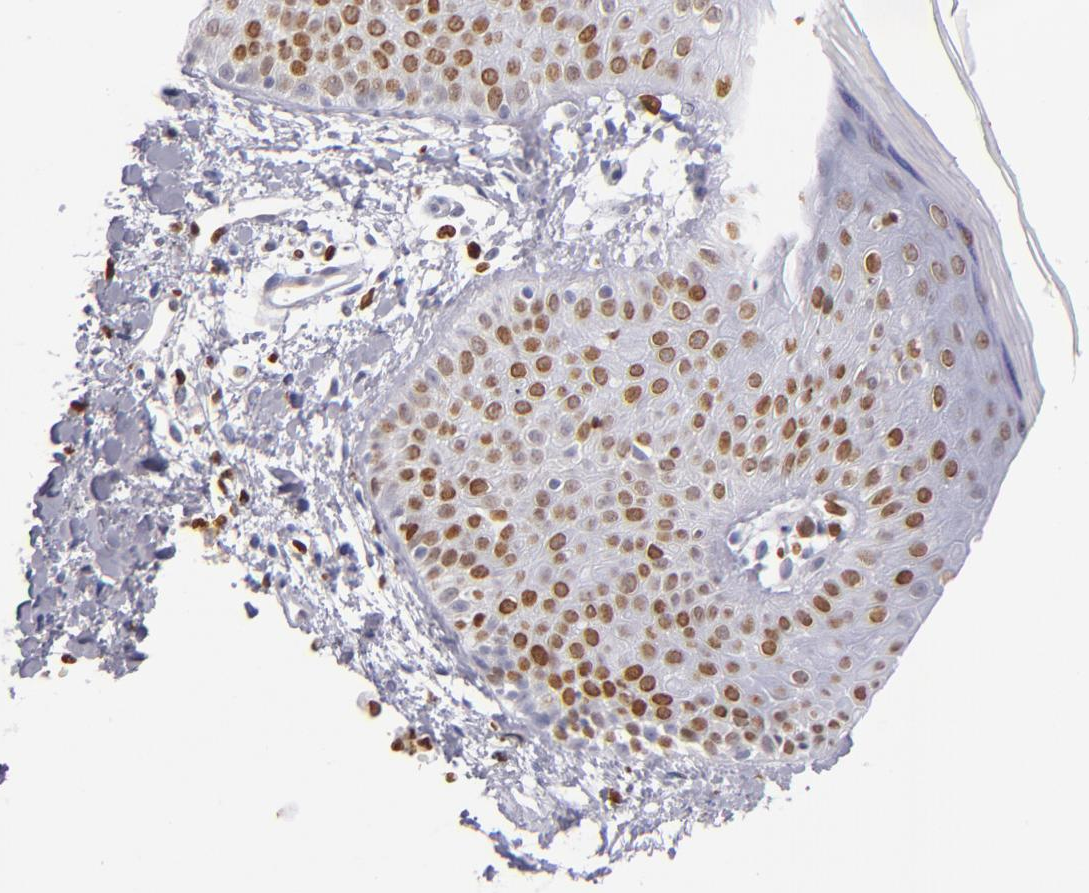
{"staining": {"intensity": "strong", "quantity": ">75%", "location": "nuclear"}, "tissue": "skin", "cell_type": "Epidermal cells", "image_type": "normal", "snomed": [{"axis": "morphology", "description": "Normal tissue, NOS"}, {"axis": "morphology", "description": "Inflammation, NOS"}, {"axis": "topography", "description": "Soft tissue"}, {"axis": "topography", "description": "Anal"}], "caption": "Unremarkable skin displays strong nuclear staining in about >75% of epidermal cells The protein of interest is stained brown, and the nuclei are stained in blue (DAB IHC with brightfield microscopy, high magnification)..", "gene": "CDKL5", "patient": {"sex": "female", "age": 15}}